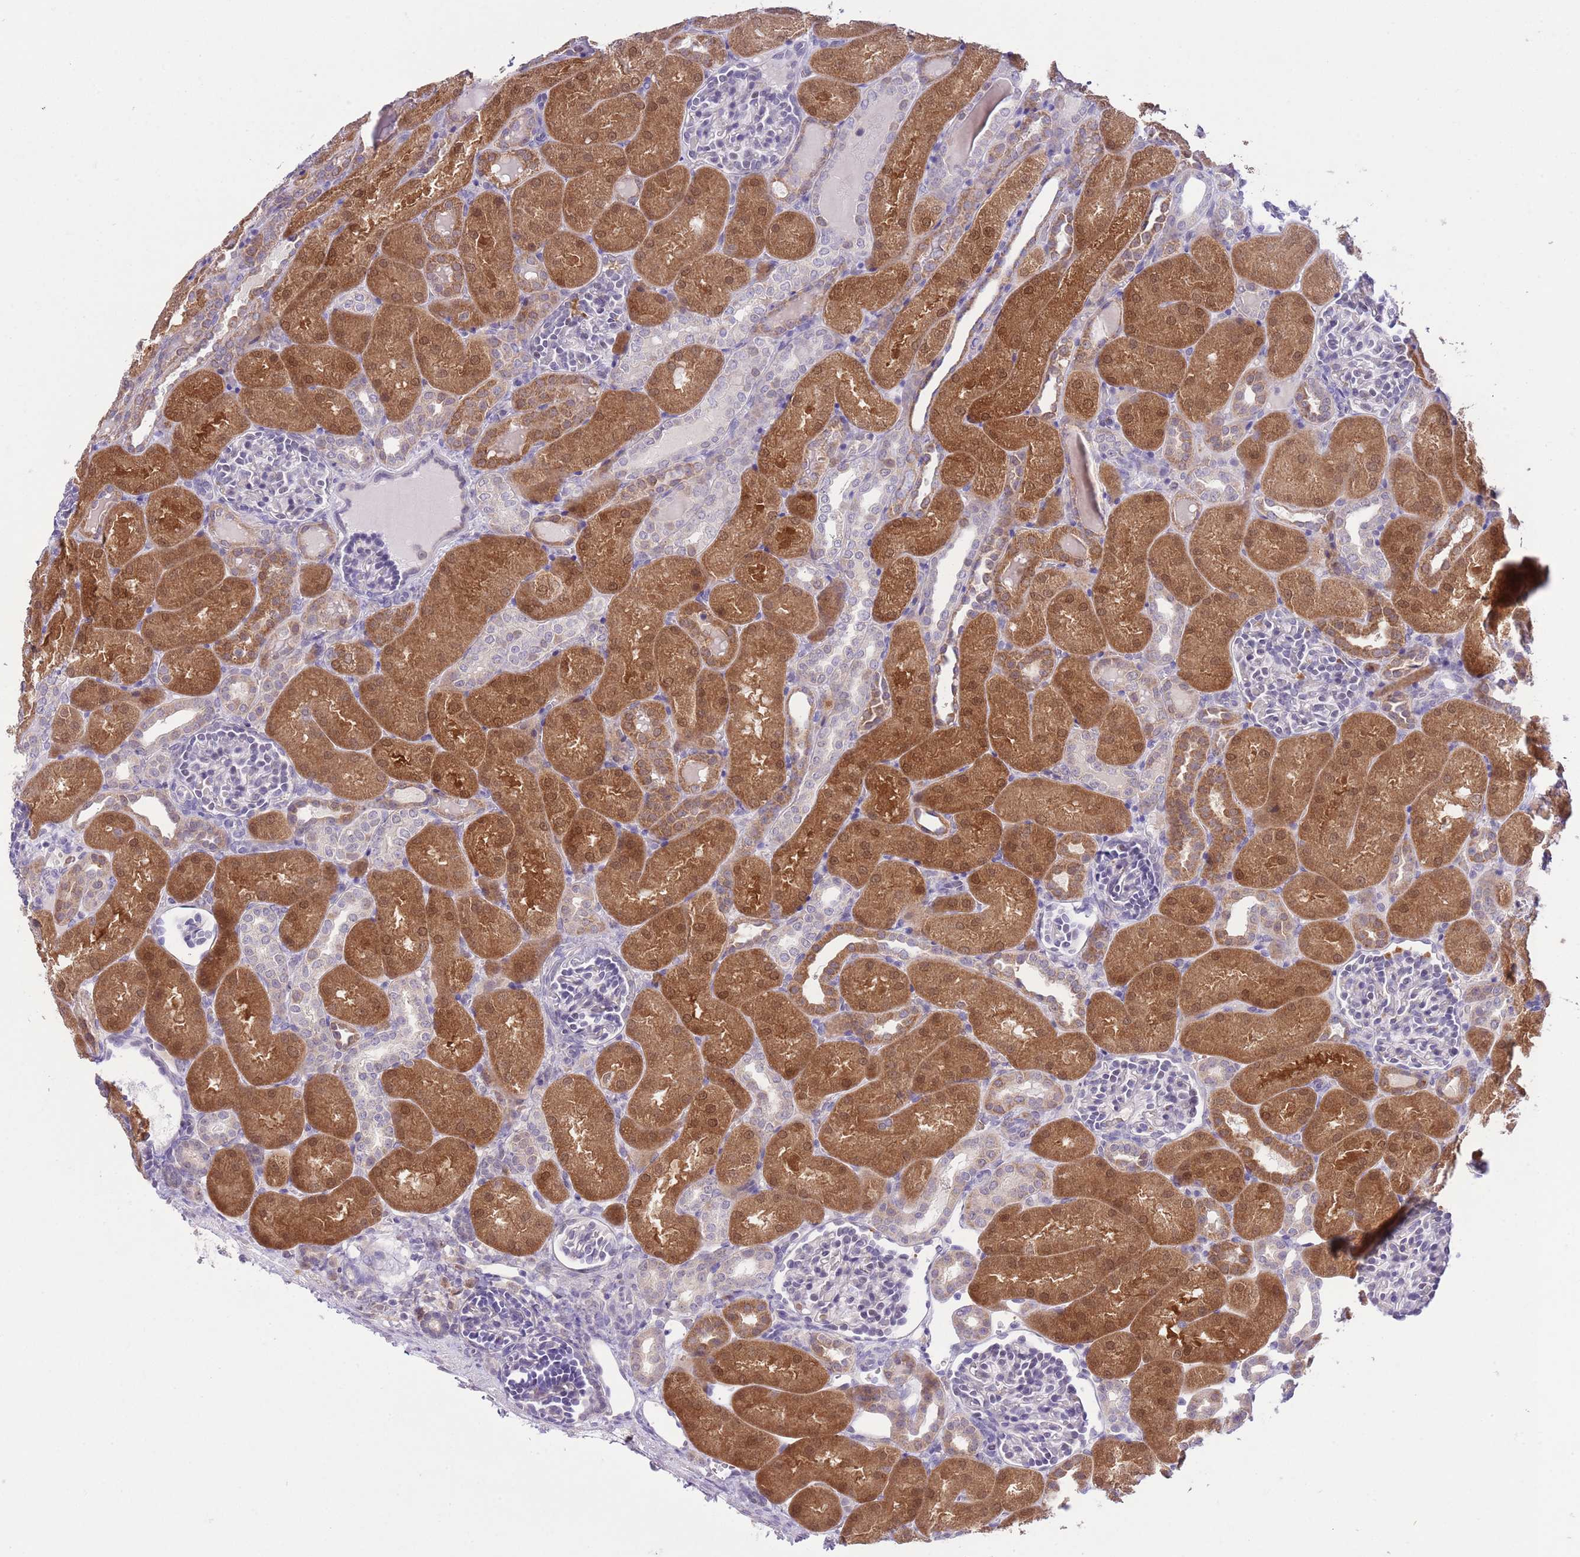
{"staining": {"intensity": "negative", "quantity": "none", "location": "none"}, "tissue": "kidney", "cell_type": "Cells in glomeruli", "image_type": "normal", "snomed": [{"axis": "morphology", "description": "Normal tissue, NOS"}, {"axis": "topography", "description": "Kidney"}], "caption": "This is an immunohistochemistry photomicrograph of benign human kidney. There is no positivity in cells in glomeruli.", "gene": "GALK2", "patient": {"sex": "male", "age": 1}}